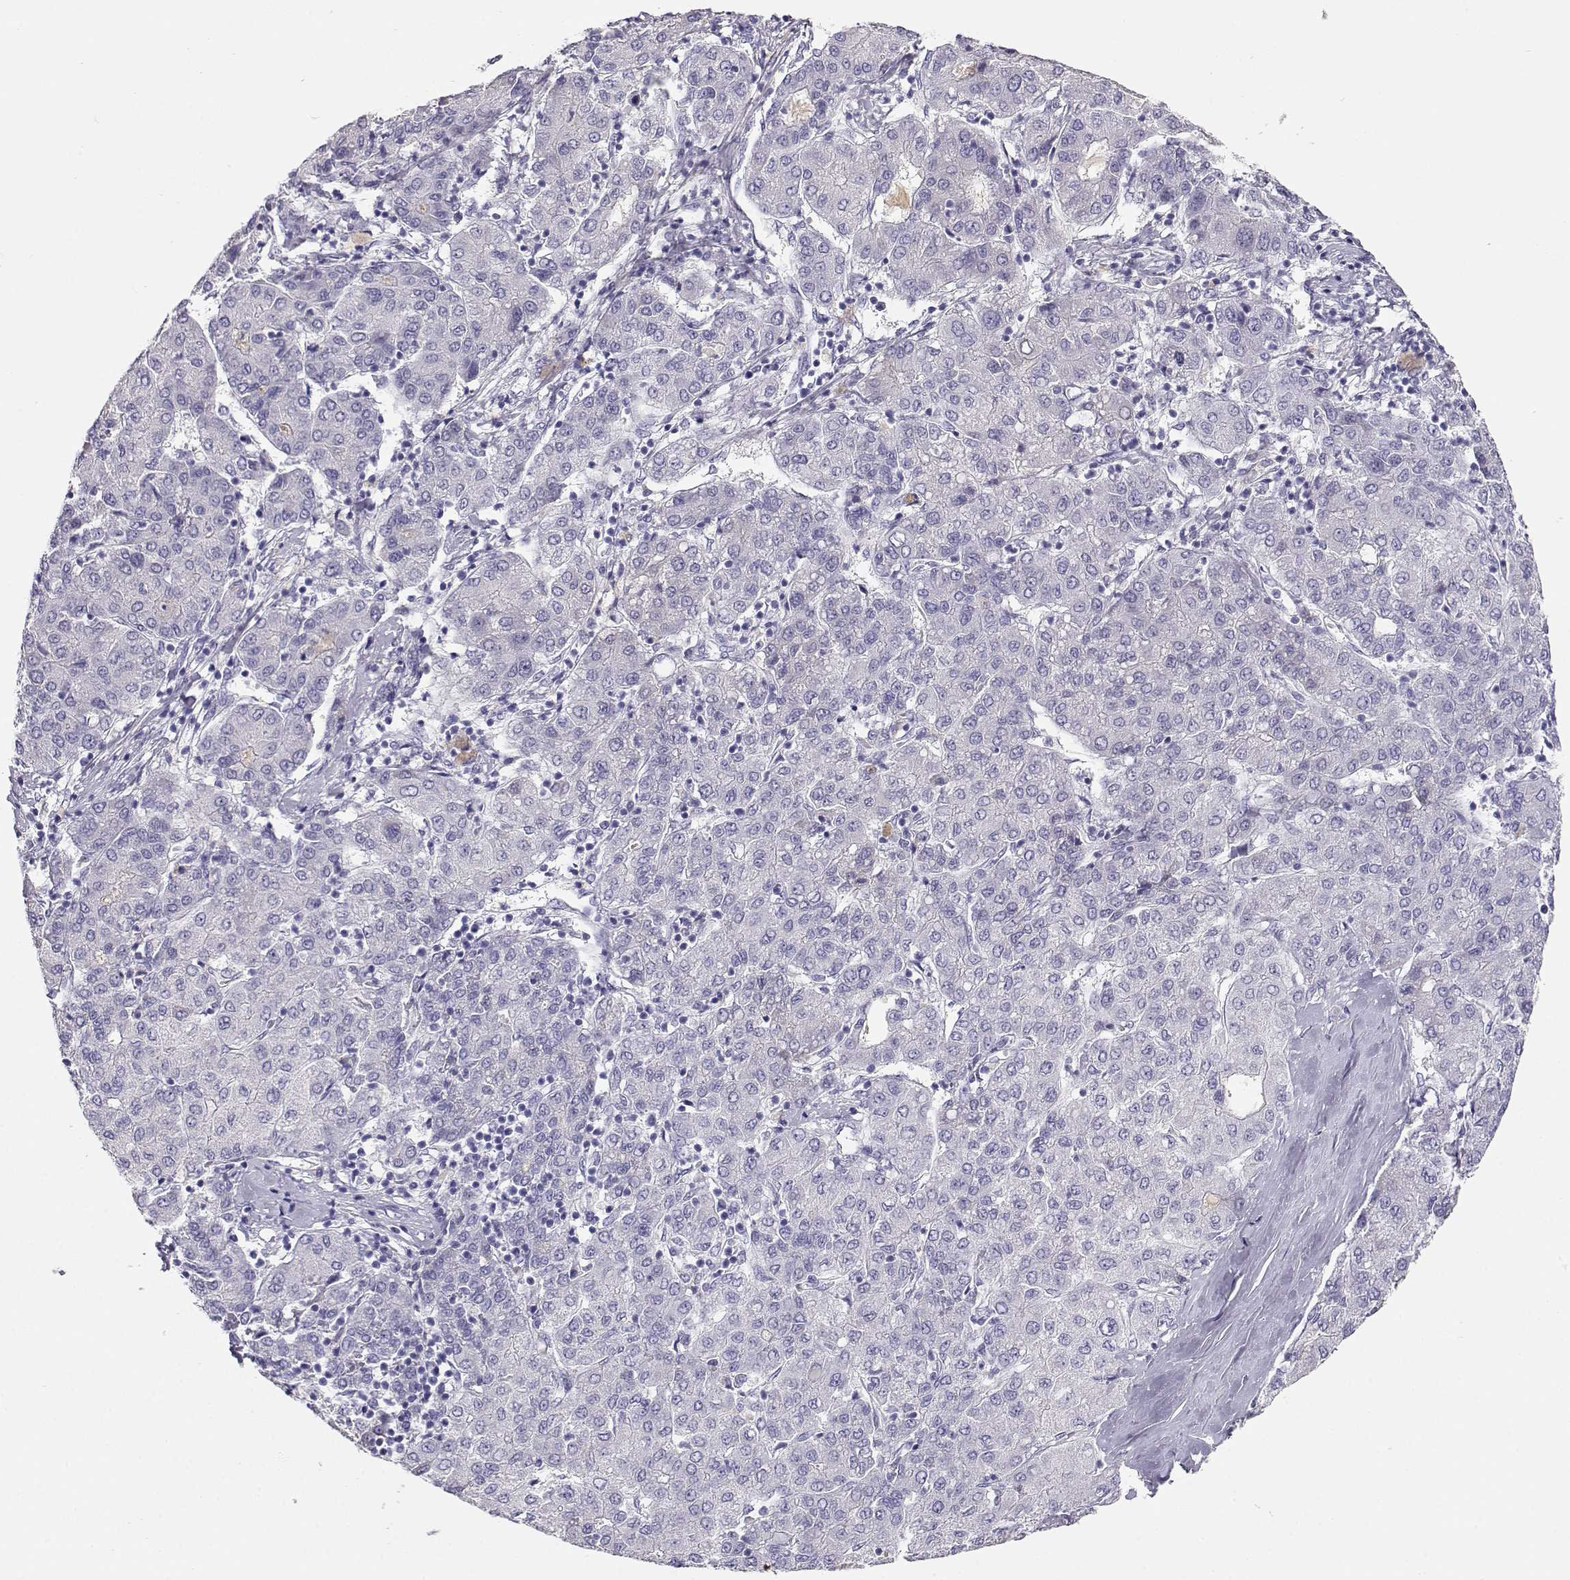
{"staining": {"intensity": "negative", "quantity": "none", "location": "none"}, "tissue": "liver cancer", "cell_type": "Tumor cells", "image_type": "cancer", "snomed": [{"axis": "morphology", "description": "Carcinoma, Hepatocellular, NOS"}, {"axis": "topography", "description": "Liver"}], "caption": "Immunohistochemical staining of liver cancer (hepatocellular carcinoma) reveals no significant expression in tumor cells.", "gene": "GPR174", "patient": {"sex": "male", "age": 65}}